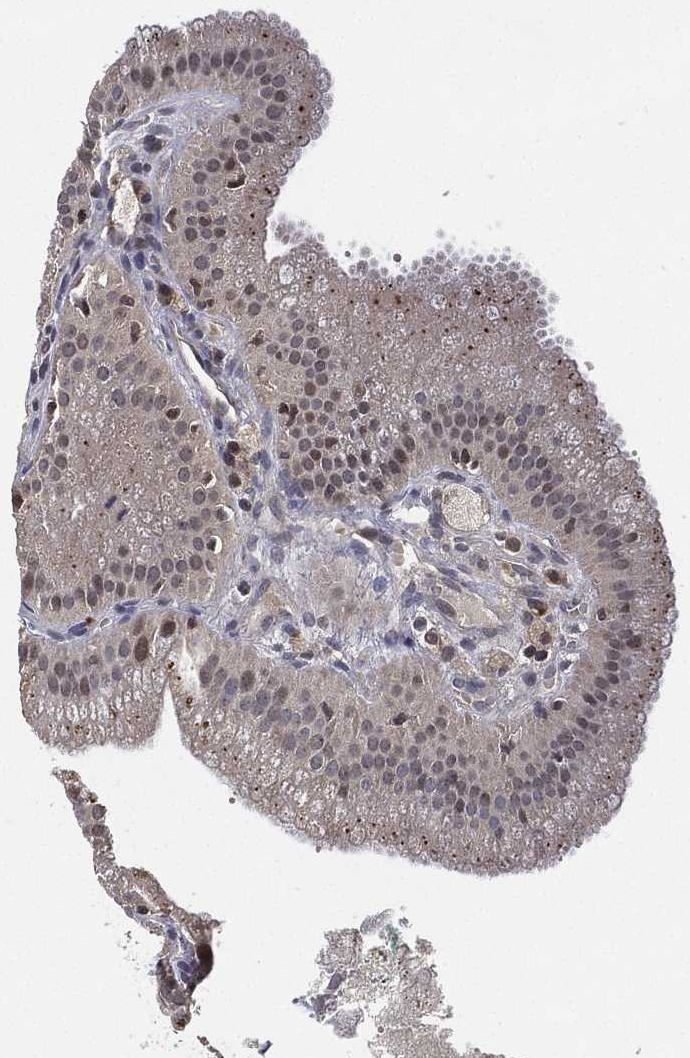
{"staining": {"intensity": "negative", "quantity": "none", "location": "none"}, "tissue": "gallbladder", "cell_type": "Glandular cells", "image_type": "normal", "snomed": [{"axis": "morphology", "description": "Normal tissue, NOS"}, {"axis": "topography", "description": "Gallbladder"}], "caption": "Glandular cells are negative for brown protein staining in normal gallbladder. Brightfield microscopy of immunohistochemistry stained with DAB (3,3'-diaminobenzidine) (brown) and hematoxylin (blue), captured at high magnification.", "gene": "CFAP251", "patient": {"sex": "male", "age": 67}}